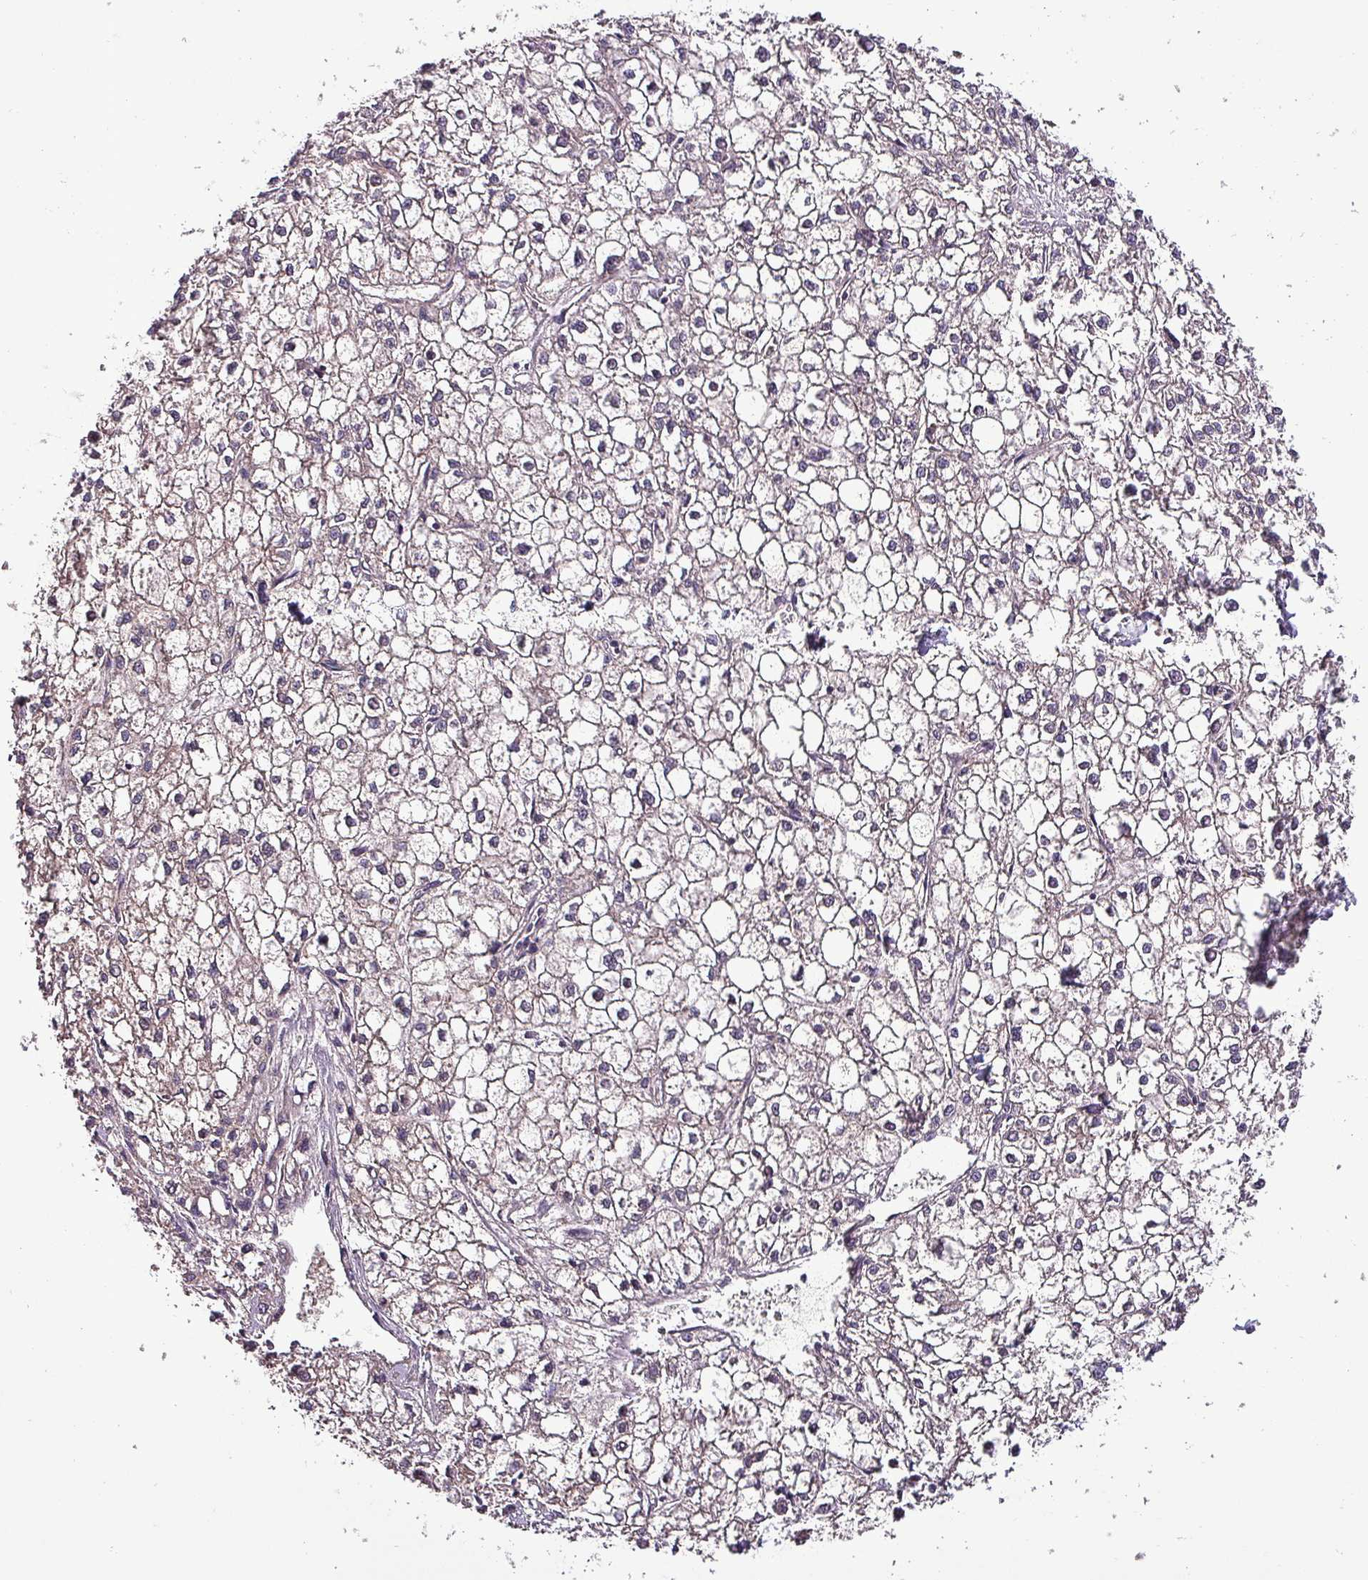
{"staining": {"intensity": "negative", "quantity": "none", "location": "none"}, "tissue": "liver cancer", "cell_type": "Tumor cells", "image_type": "cancer", "snomed": [{"axis": "morphology", "description": "Carcinoma, Hepatocellular, NOS"}, {"axis": "topography", "description": "Liver"}], "caption": "A histopathology image of liver cancer stained for a protein demonstrates no brown staining in tumor cells.", "gene": "PAFAH1B2", "patient": {"sex": "female", "age": 43}}